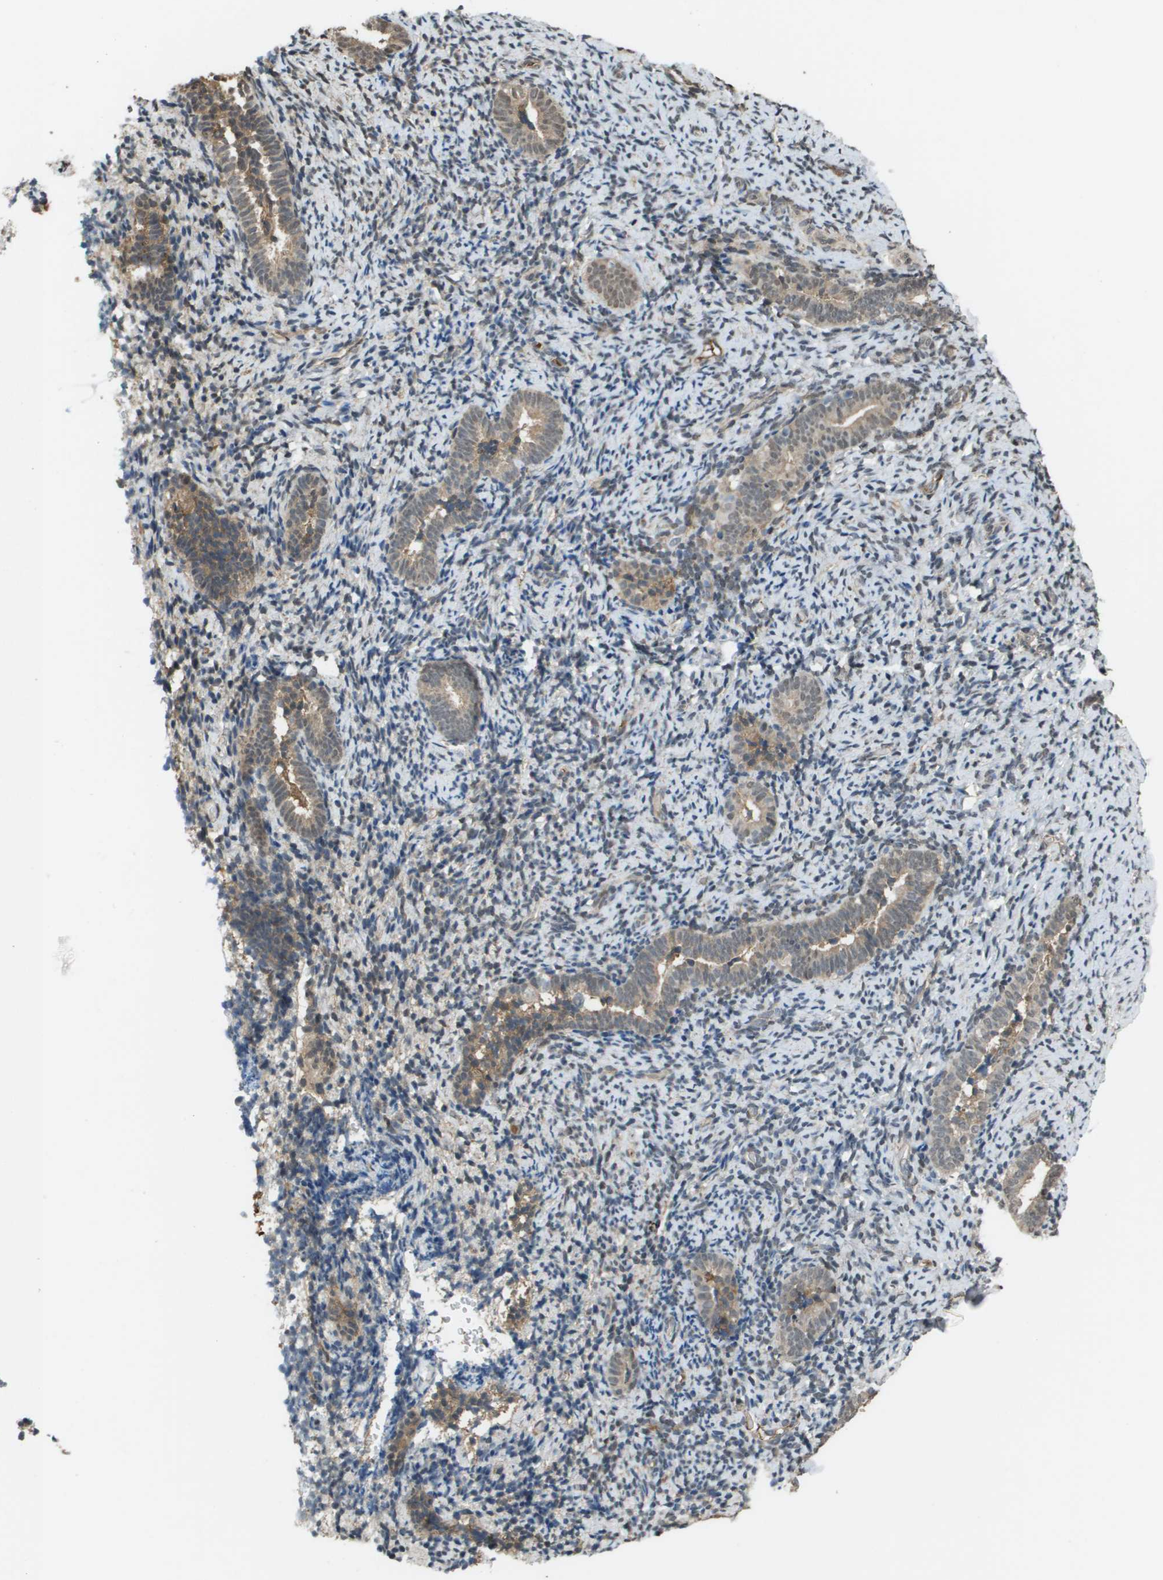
{"staining": {"intensity": "weak", "quantity": "<25%", "location": "cytoplasmic/membranous,nuclear"}, "tissue": "endometrium", "cell_type": "Cells in endometrial stroma", "image_type": "normal", "snomed": [{"axis": "morphology", "description": "Normal tissue, NOS"}, {"axis": "topography", "description": "Endometrium"}], "caption": "This is a micrograph of immunohistochemistry (IHC) staining of unremarkable endometrium, which shows no positivity in cells in endometrial stroma.", "gene": "NDRG2", "patient": {"sex": "female", "age": 51}}